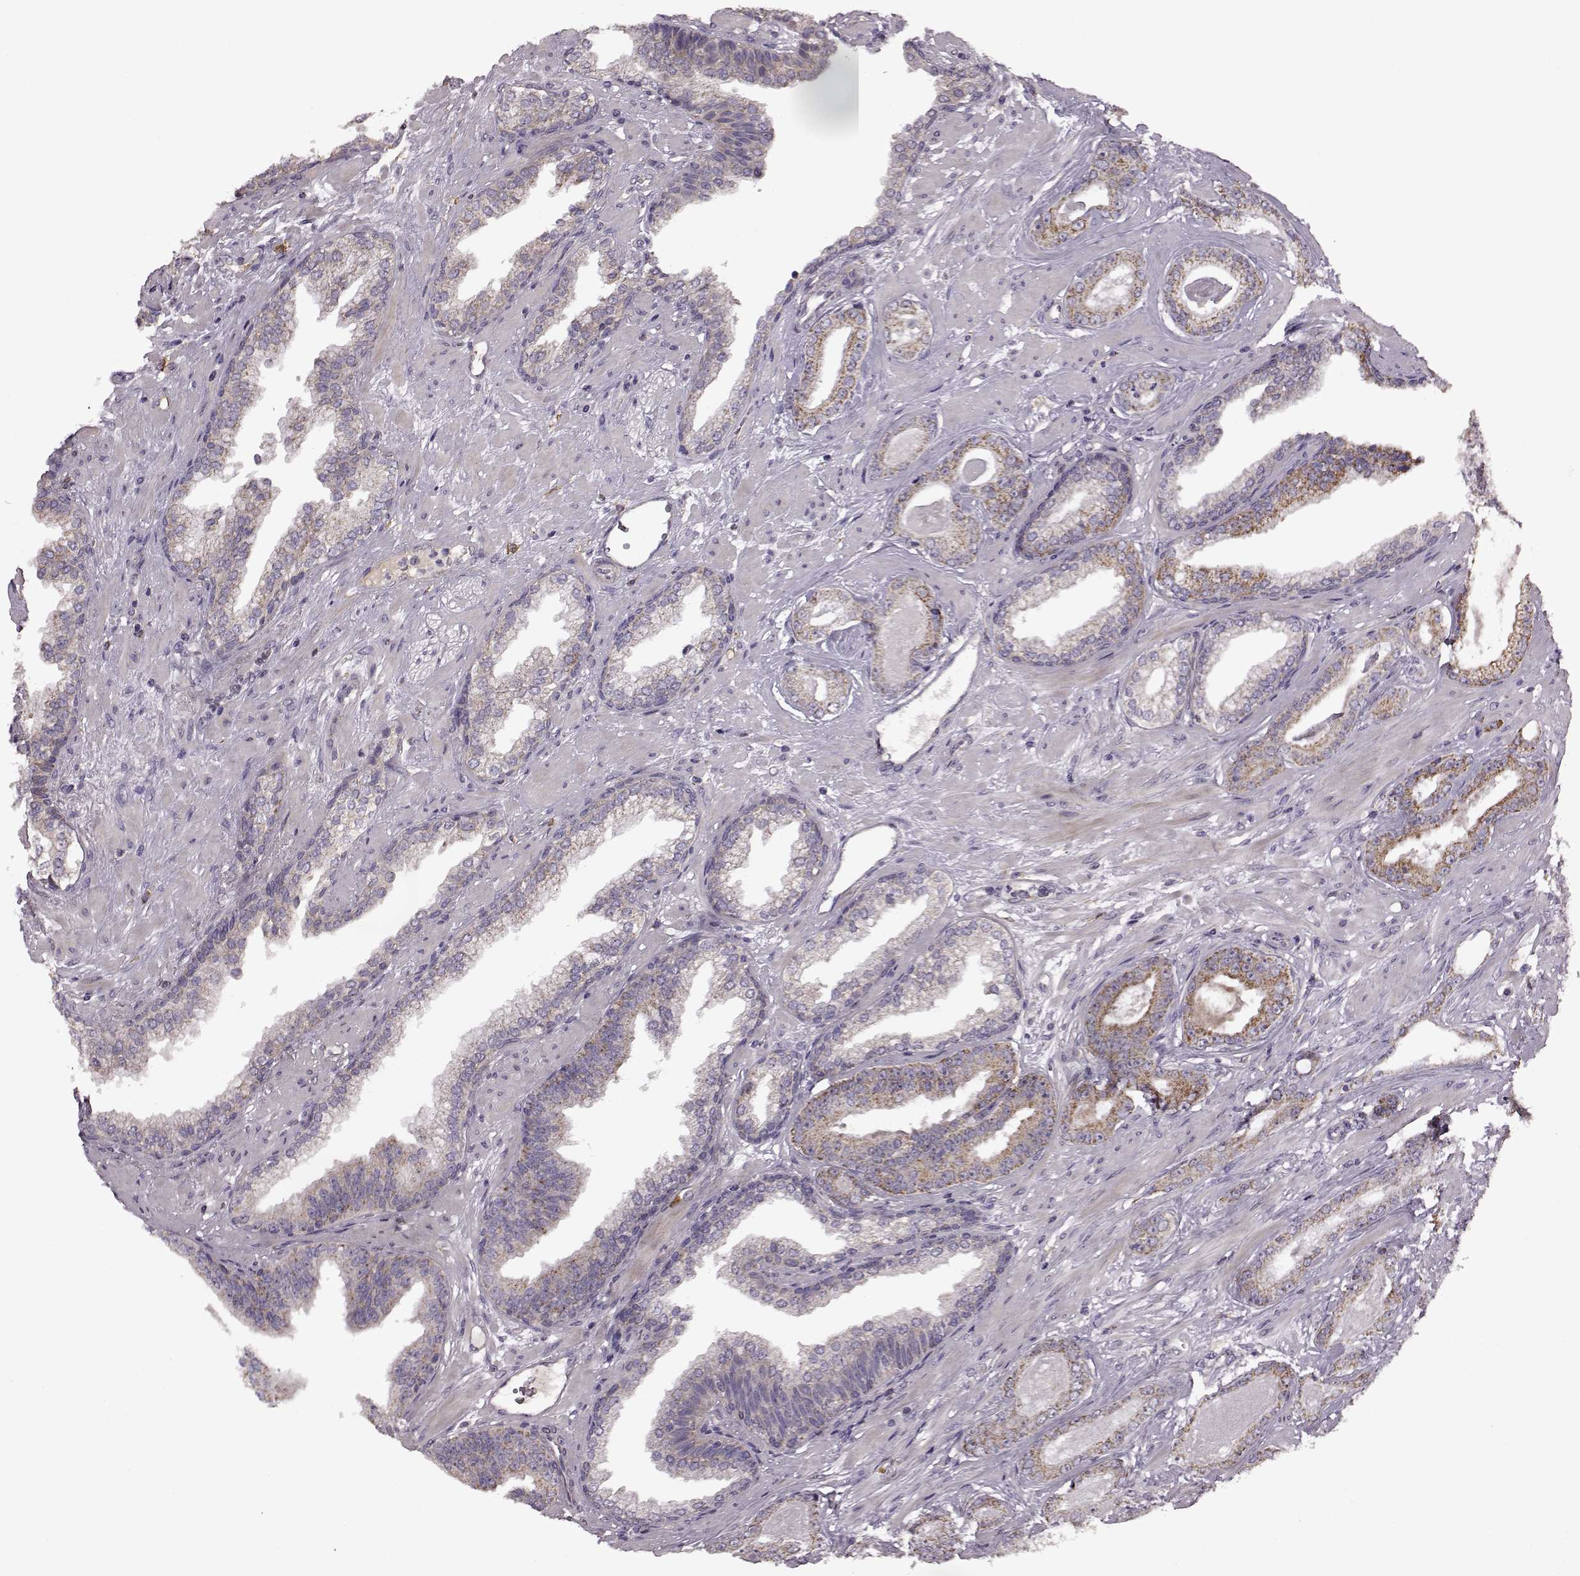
{"staining": {"intensity": "moderate", "quantity": ">75%", "location": "cytoplasmic/membranous"}, "tissue": "prostate cancer", "cell_type": "Tumor cells", "image_type": "cancer", "snomed": [{"axis": "morphology", "description": "Adenocarcinoma, Low grade"}, {"axis": "topography", "description": "Prostate"}], "caption": "Tumor cells demonstrate medium levels of moderate cytoplasmic/membranous expression in approximately >75% of cells in human low-grade adenocarcinoma (prostate).", "gene": "MTSS1", "patient": {"sex": "male", "age": 61}}